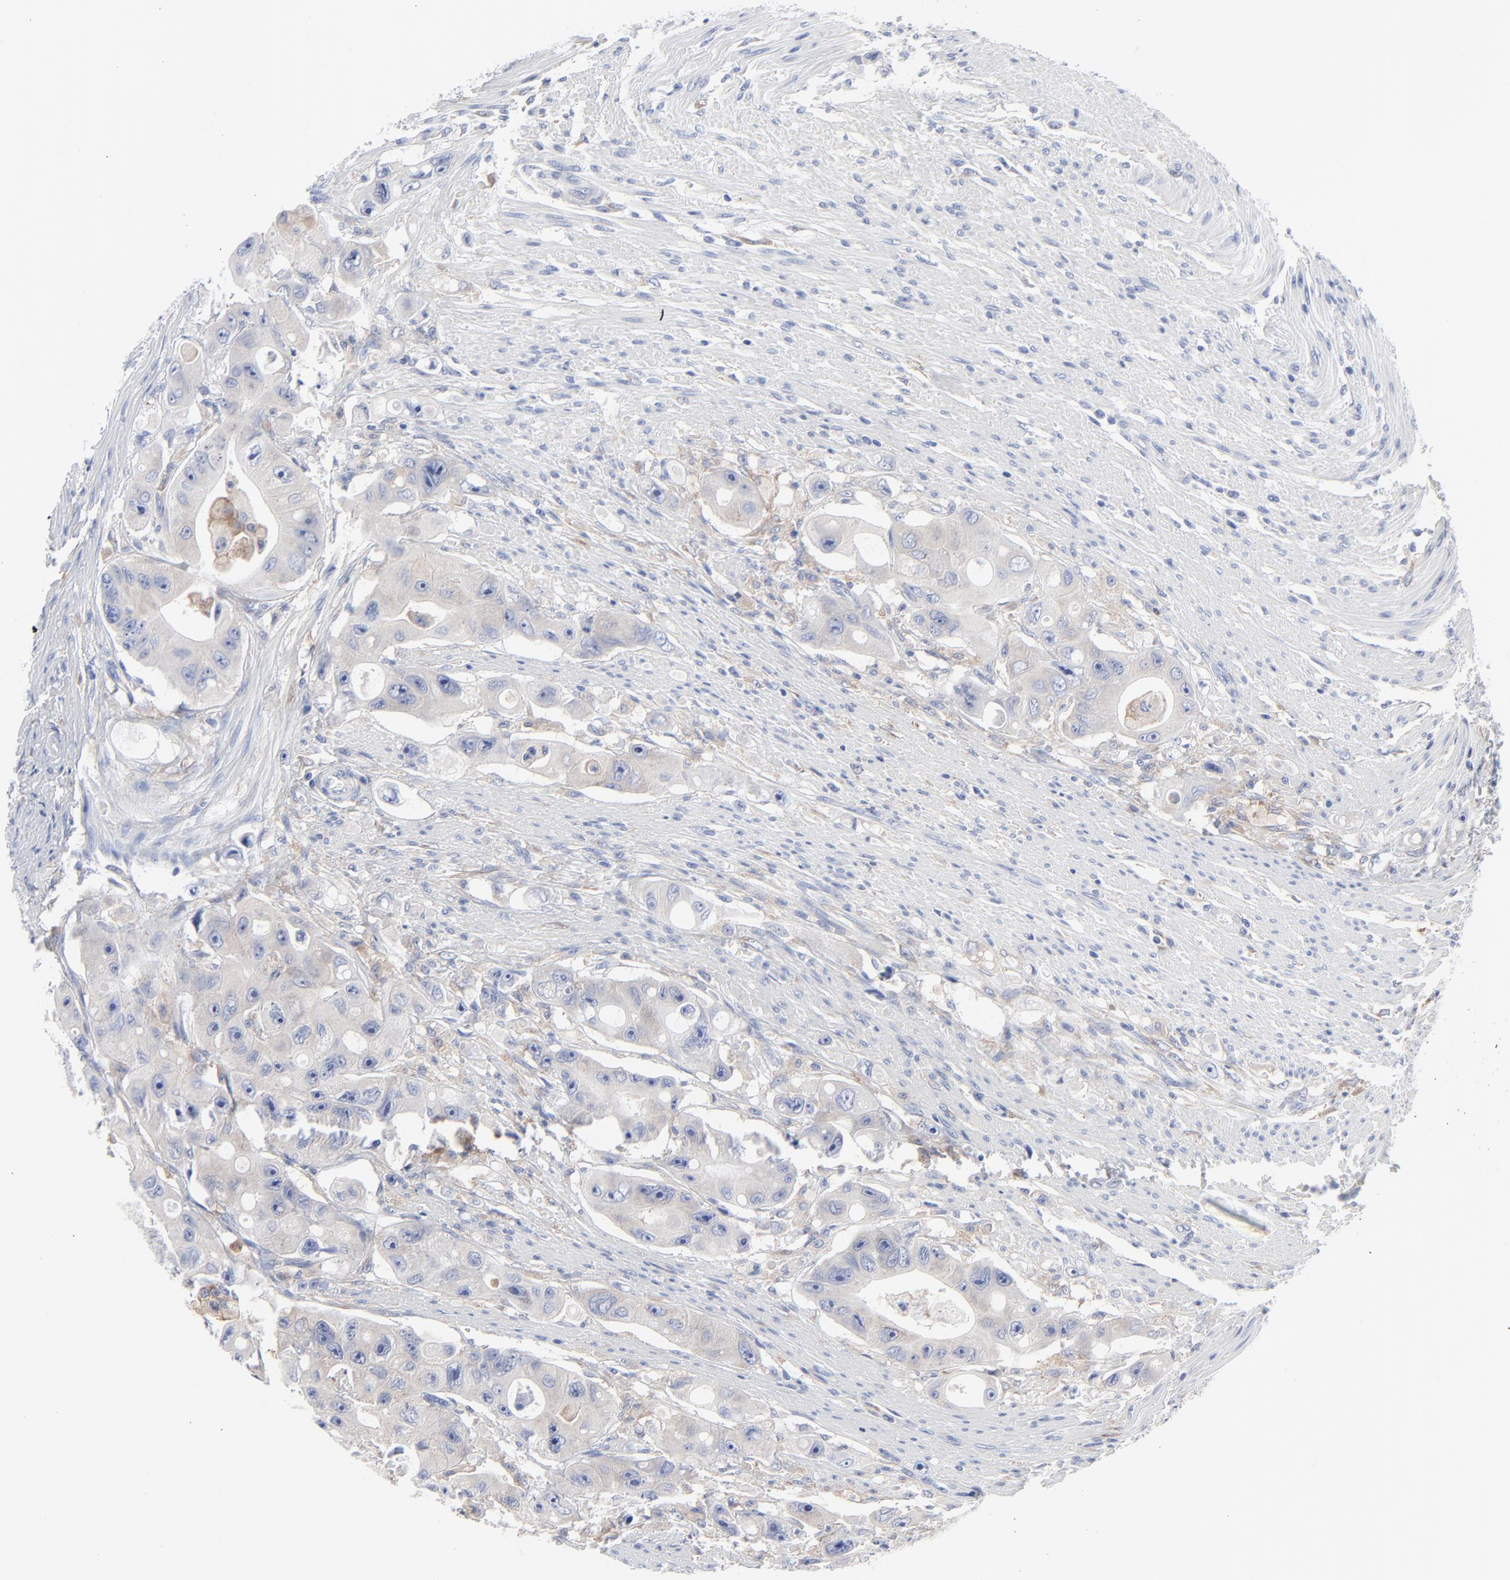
{"staining": {"intensity": "negative", "quantity": "none", "location": "none"}, "tissue": "colorectal cancer", "cell_type": "Tumor cells", "image_type": "cancer", "snomed": [{"axis": "morphology", "description": "Adenocarcinoma, NOS"}, {"axis": "topography", "description": "Colon"}], "caption": "Colorectal cancer (adenocarcinoma) stained for a protein using immunohistochemistry demonstrates no expression tumor cells.", "gene": "STAT2", "patient": {"sex": "female", "age": 46}}